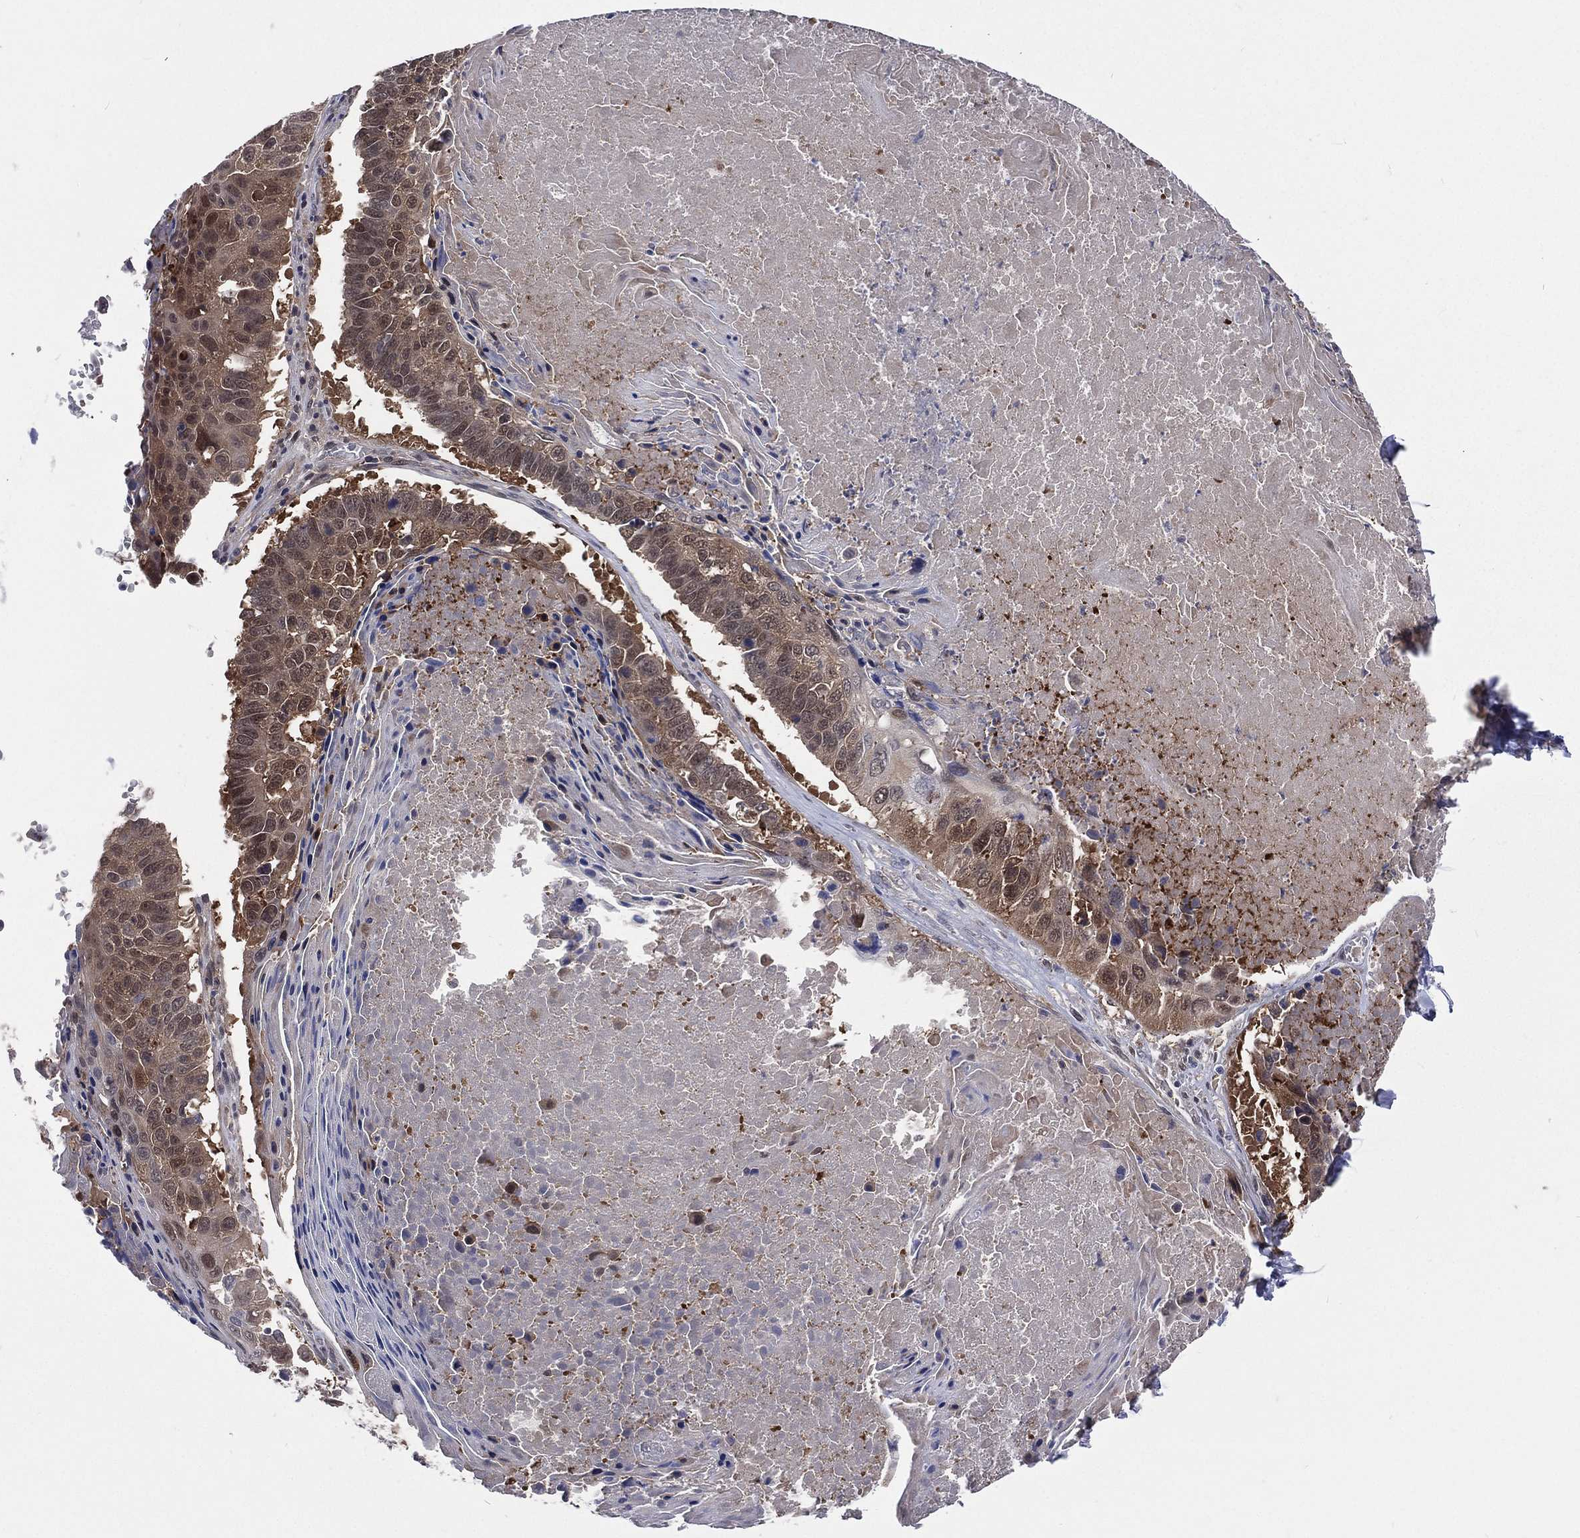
{"staining": {"intensity": "moderate", "quantity": "<25%", "location": "cytoplasmic/membranous"}, "tissue": "lung cancer", "cell_type": "Tumor cells", "image_type": "cancer", "snomed": [{"axis": "morphology", "description": "Squamous cell carcinoma, NOS"}, {"axis": "topography", "description": "Lung"}], "caption": "Squamous cell carcinoma (lung) tissue exhibits moderate cytoplasmic/membranous positivity in about <25% of tumor cells, visualized by immunohistochemistry.", "gene": "MTAP", "patient": {"sex": "male", "age": 73}}